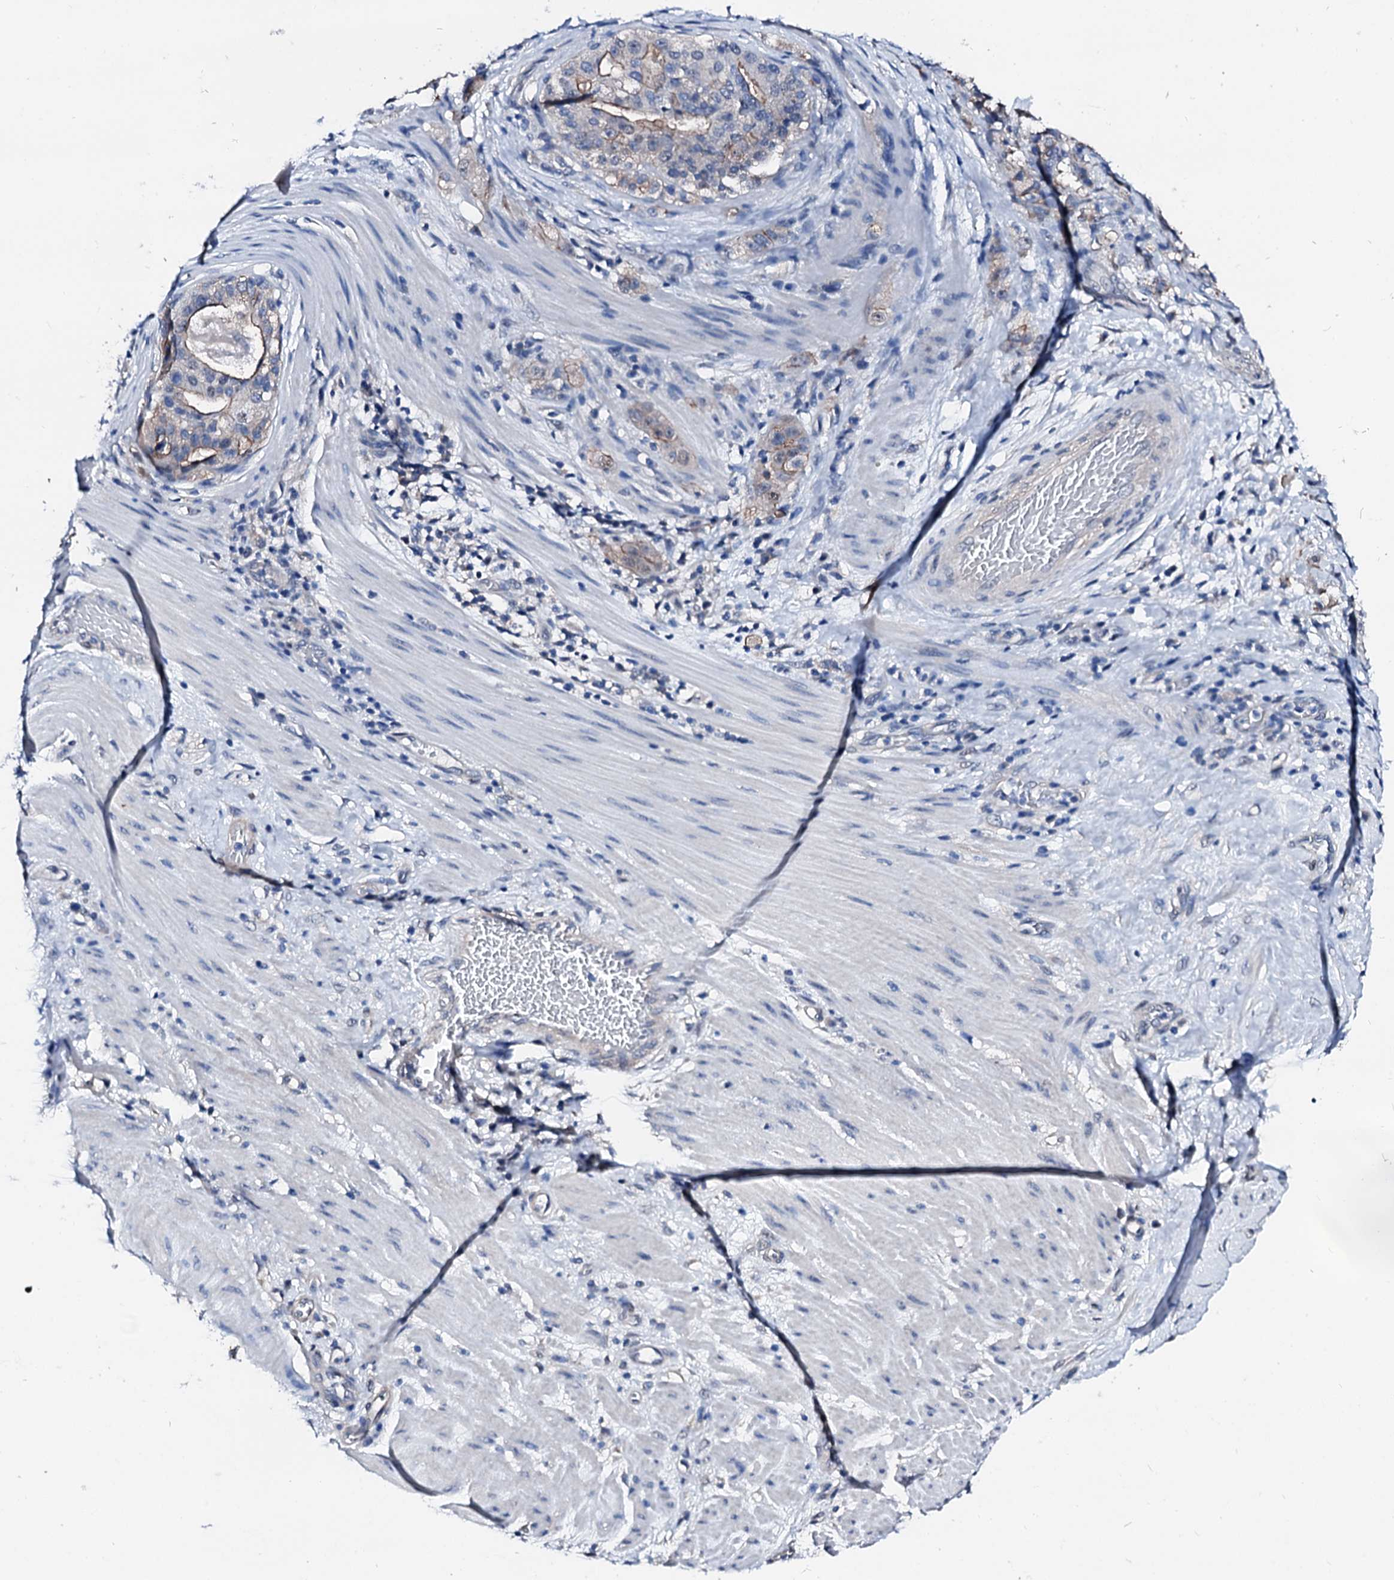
{"staining": {"intensity": "weak", "quantity": "<25%", "location": "cytoplasmic/membranous"}, "tissue": "stomach cancer", "cell_type": "Tumor cells", "image_type": "cancer", "snomed": [{"axis": "morphology", "description": "Adenocarcinoma, NOS"}, {"axis": "topography", "description": "Stomach"}], "caption": "Adenocarcinoma (stomach) stained for a protein using immunohistochemistry (IHC) exhibits no staining tumor cells.", "gene": "CSN2", "patient": {"sex": "male", "age": 48}}